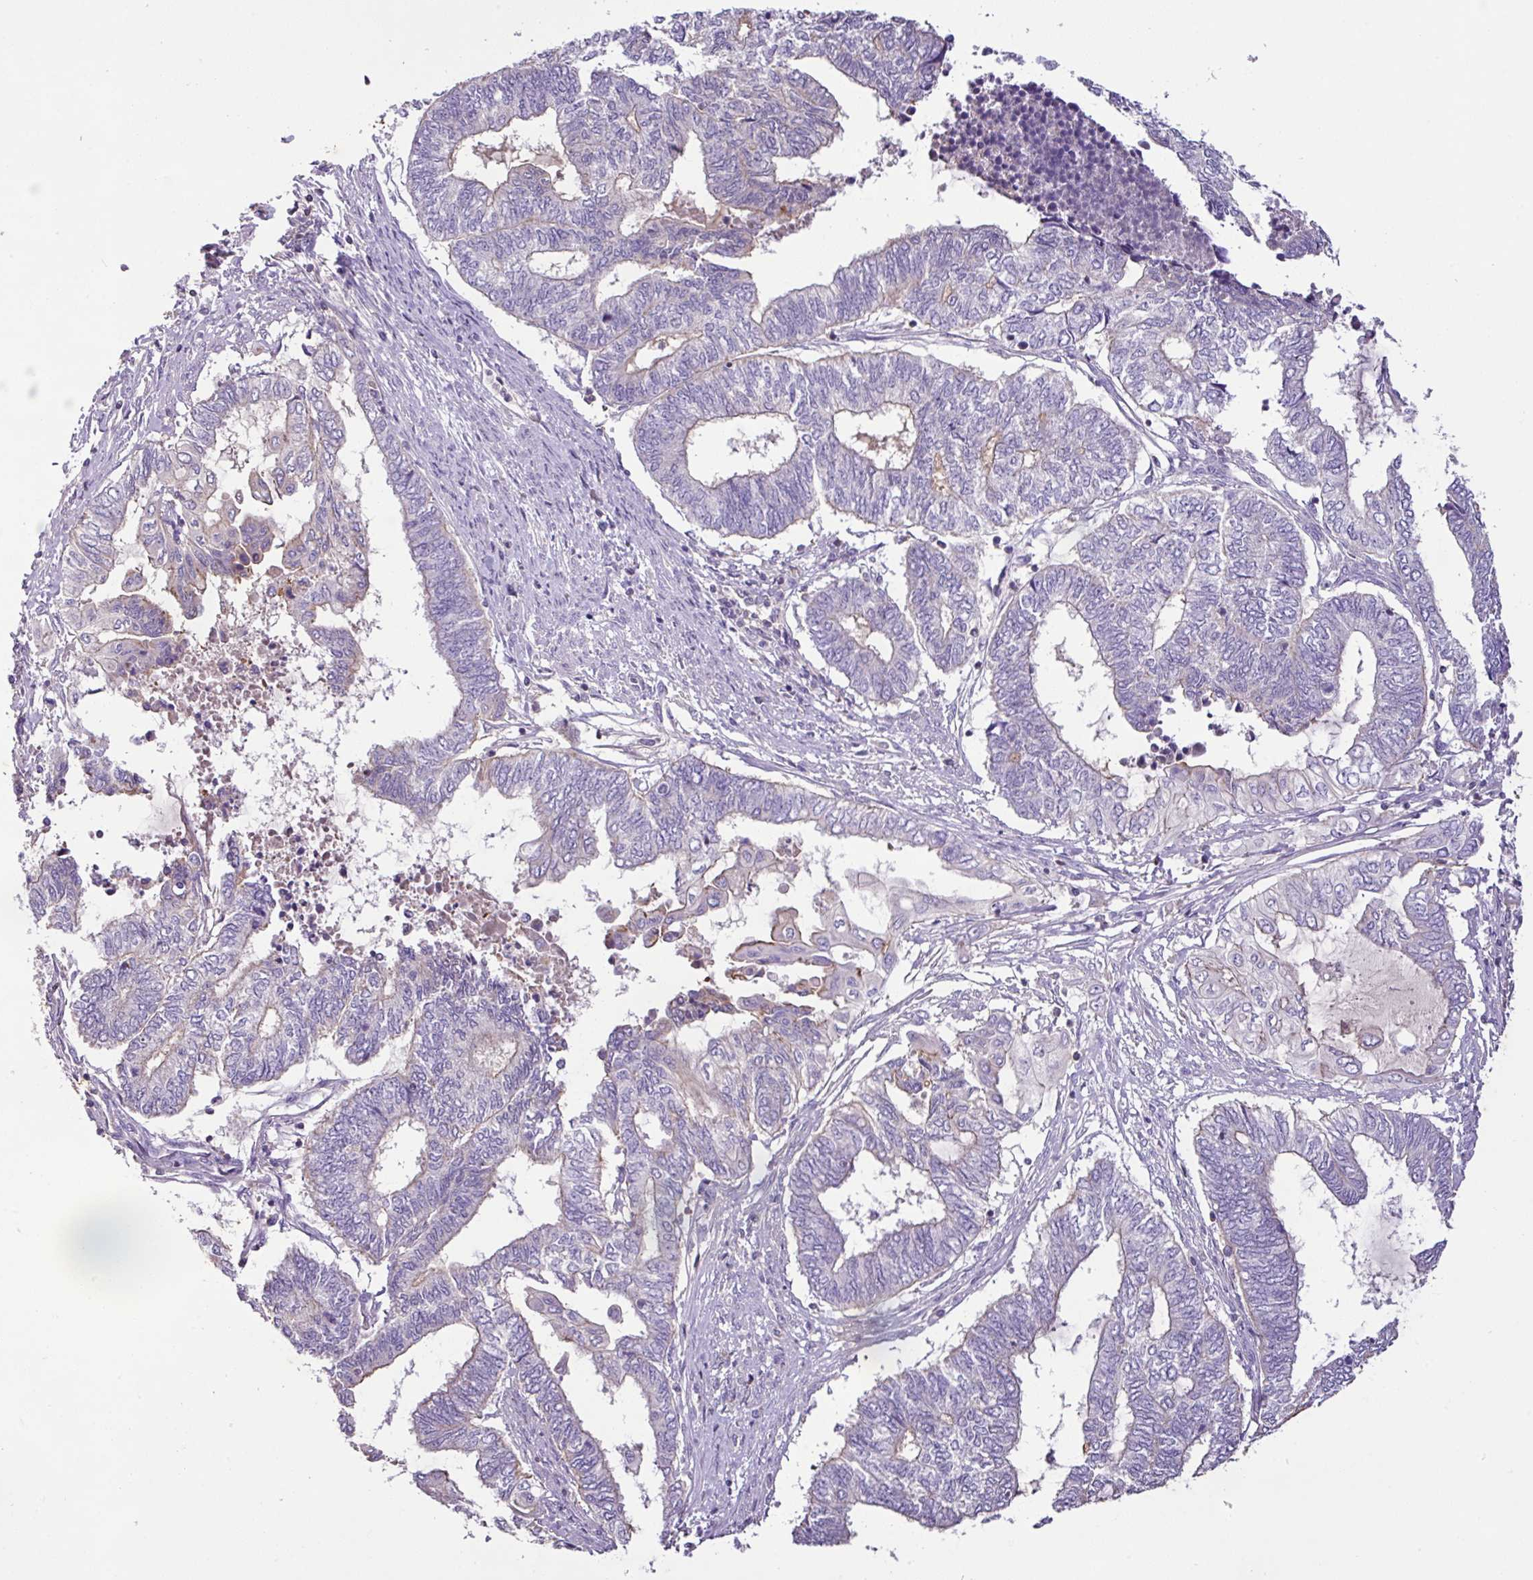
{"staining": {"intensity": "negative", "quantity": "none", "location": "none"}, "tissue": "endometrial cancer", "cell_type": "Tumor cells", "image_type": "cancer", "snomed": [{"axis": "morphology", "description": "Adenocarcinoma, NOS"}, {"axis": "topography", "description": "Uterus"}, {"axis": "topography", "description": "Endometrium"}], "caption": "The micrograph demonstrates no staining of tumor cells in endometrial cancer (adenocarcinoma). Nuclei are stained in blue.", "gene": "AGR3", "patient": {"sex": "female", "age": 70}}